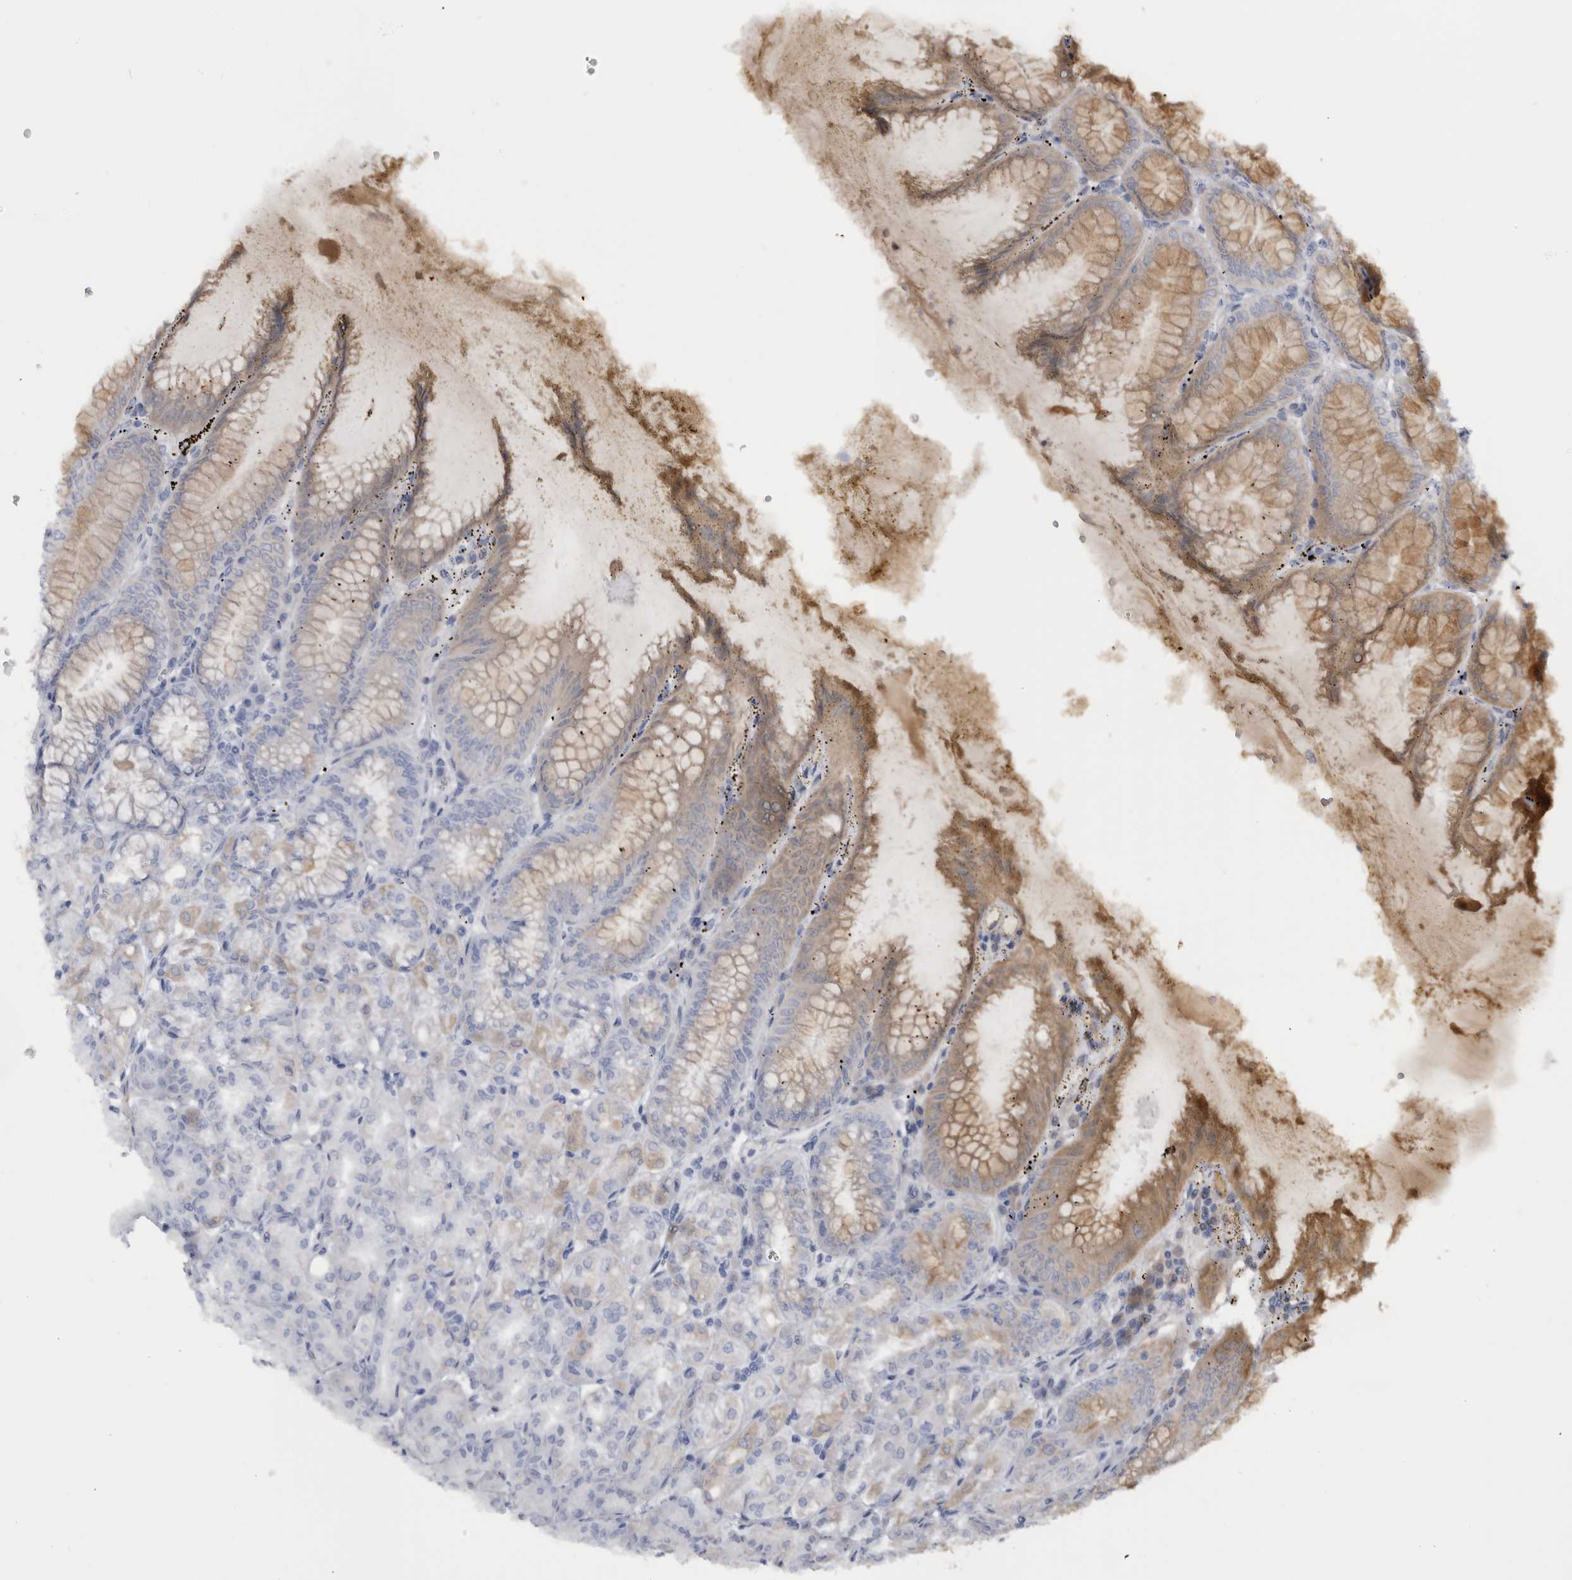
{"staining": {"intensity": "moderate", "quantity": "25%-75%", "location": "cytoplasmic/membranous"}, "tissue": "stomach", "cell_type": "Glandular cells", "image_type": "normal", "snomed": [{"axis": "morphology", "description": "Normal tissue, NOS"}, {"axis": "topography", "description": "Stomach, lower"}], "caption": "Glandular cells show moderate cytoplasmic/membranous expression in about 25%-75% of cells in unremarkable stomach. (brown staining indicates protein expression, while blue staining denotes nuclei).", "gene": "MSMB", "patient": {"sex": "male", "age": 71}}